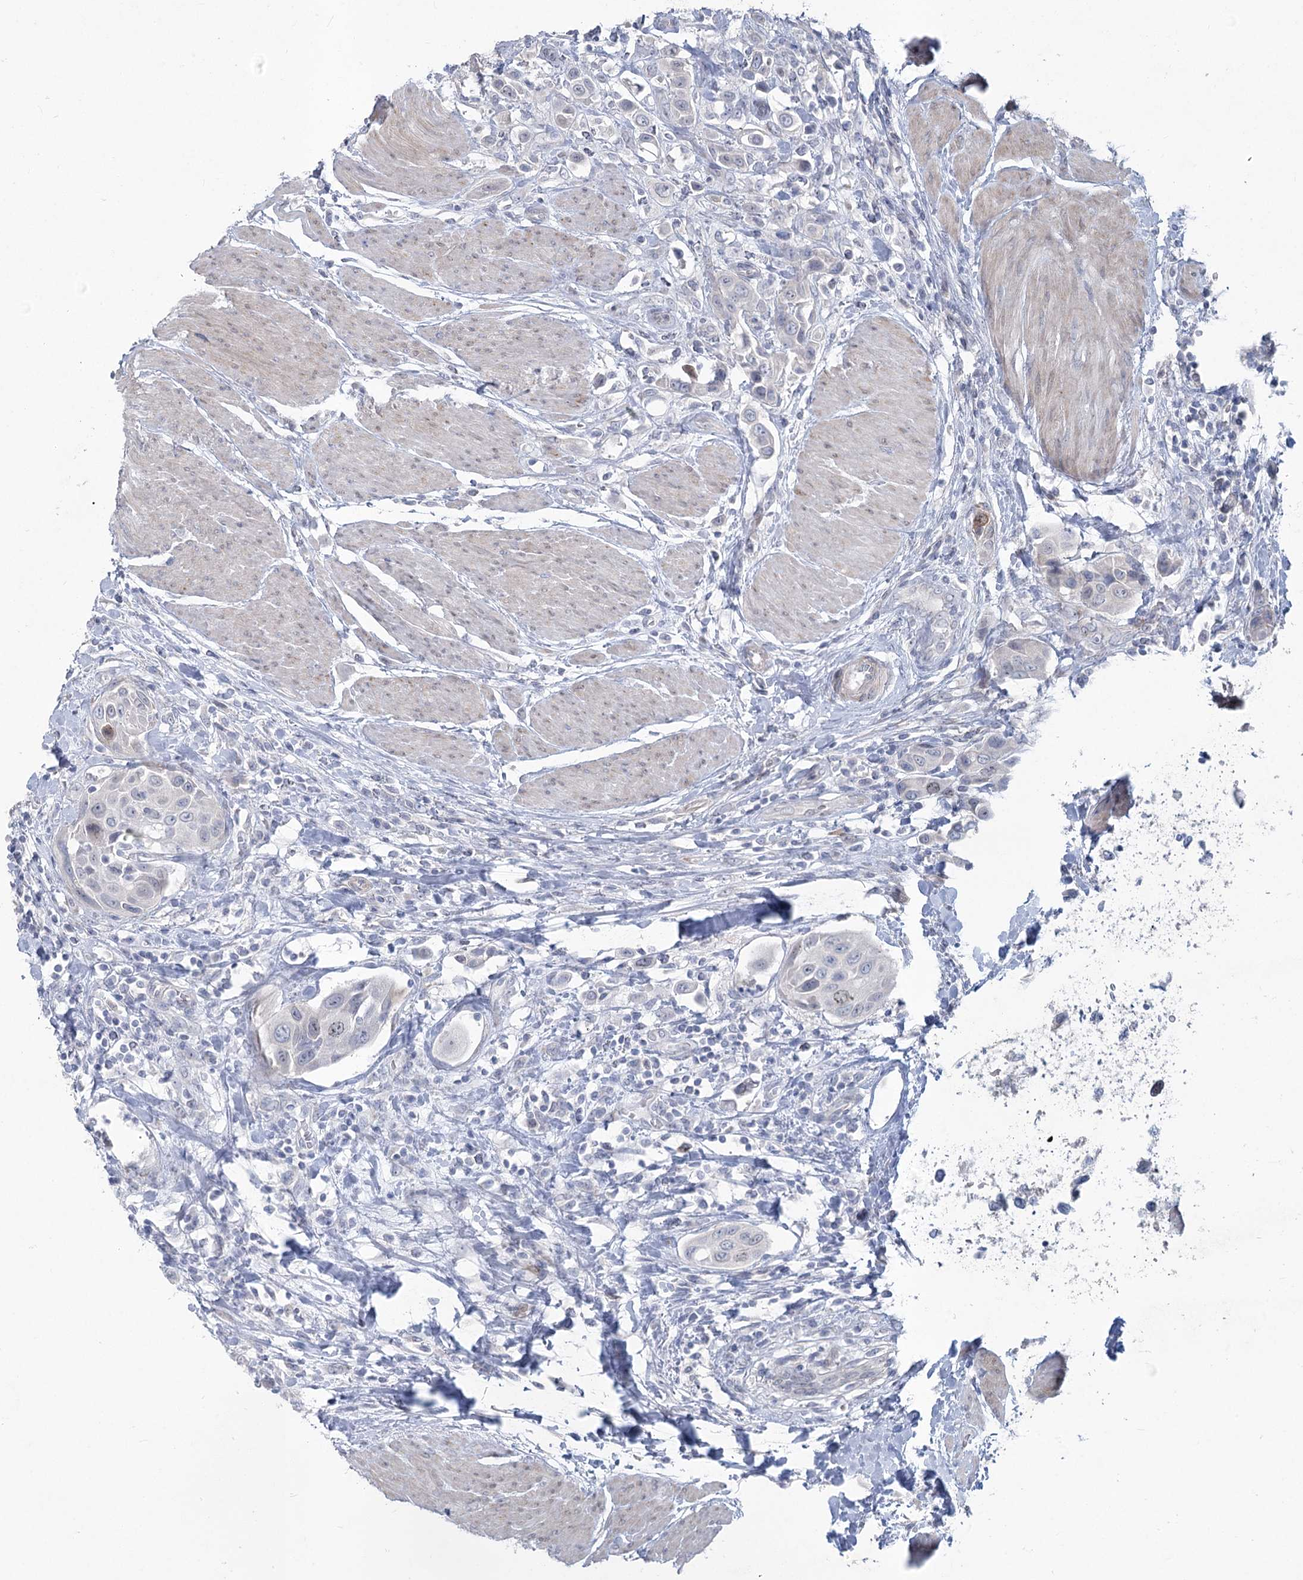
{"staining": {"intensity": "negative", "quantity": "none", "location": "none"}, "tissue": "urothelial cancer", "cell_type": "Tumor cells", "image_type": "cancer", "snomed": [{"axis": "morphology", "description": "Urothelial carcinoma, High grade"}, {"axis": "topography", "description": "Urinary bladder"}], "caption": "IHC histopathology image of neoplastic tissue: urothelial cancer stained with DAB reveals no significant protein staining in tumor cells.", "gene": "ABITRAM", "patient": {"sex": "male", "age": 50}}